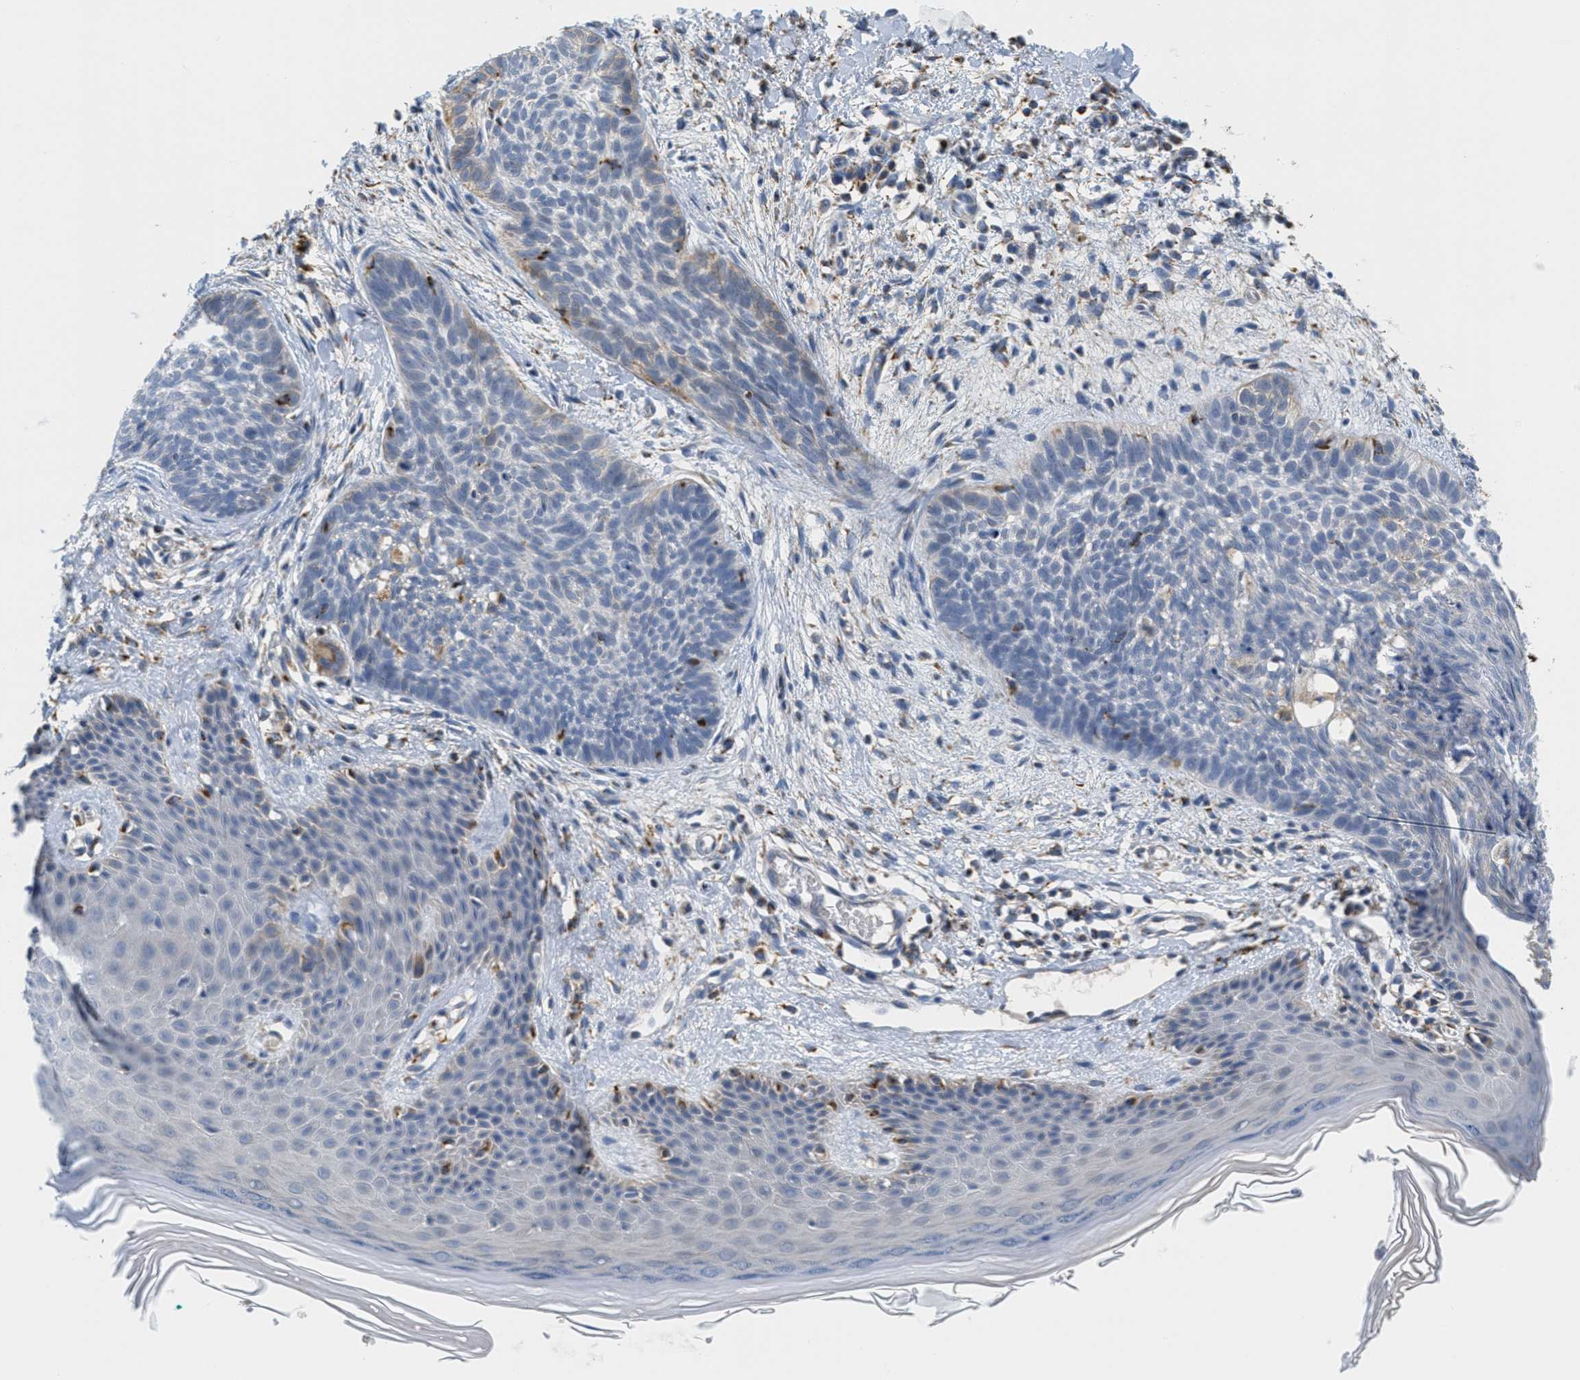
{"staining": {"intensity": "weak", "quantity": "<25%", "location": "cytoplasmic/membranous"}, "tissue": "skin cancer", "cell_type": "Tumor cells", "image_type": "cancer", "snomed": [{"axis": "morphology", "description": "Basal cell carcinoma"}, {"axis": "topography", "description": "Skin"}], "caption": "Tumor cells show no significant staining in skin cancer (basal cell carcinoma).", "gene": "KCNJ5", "patient": {"sex": "female", "age": 59}}